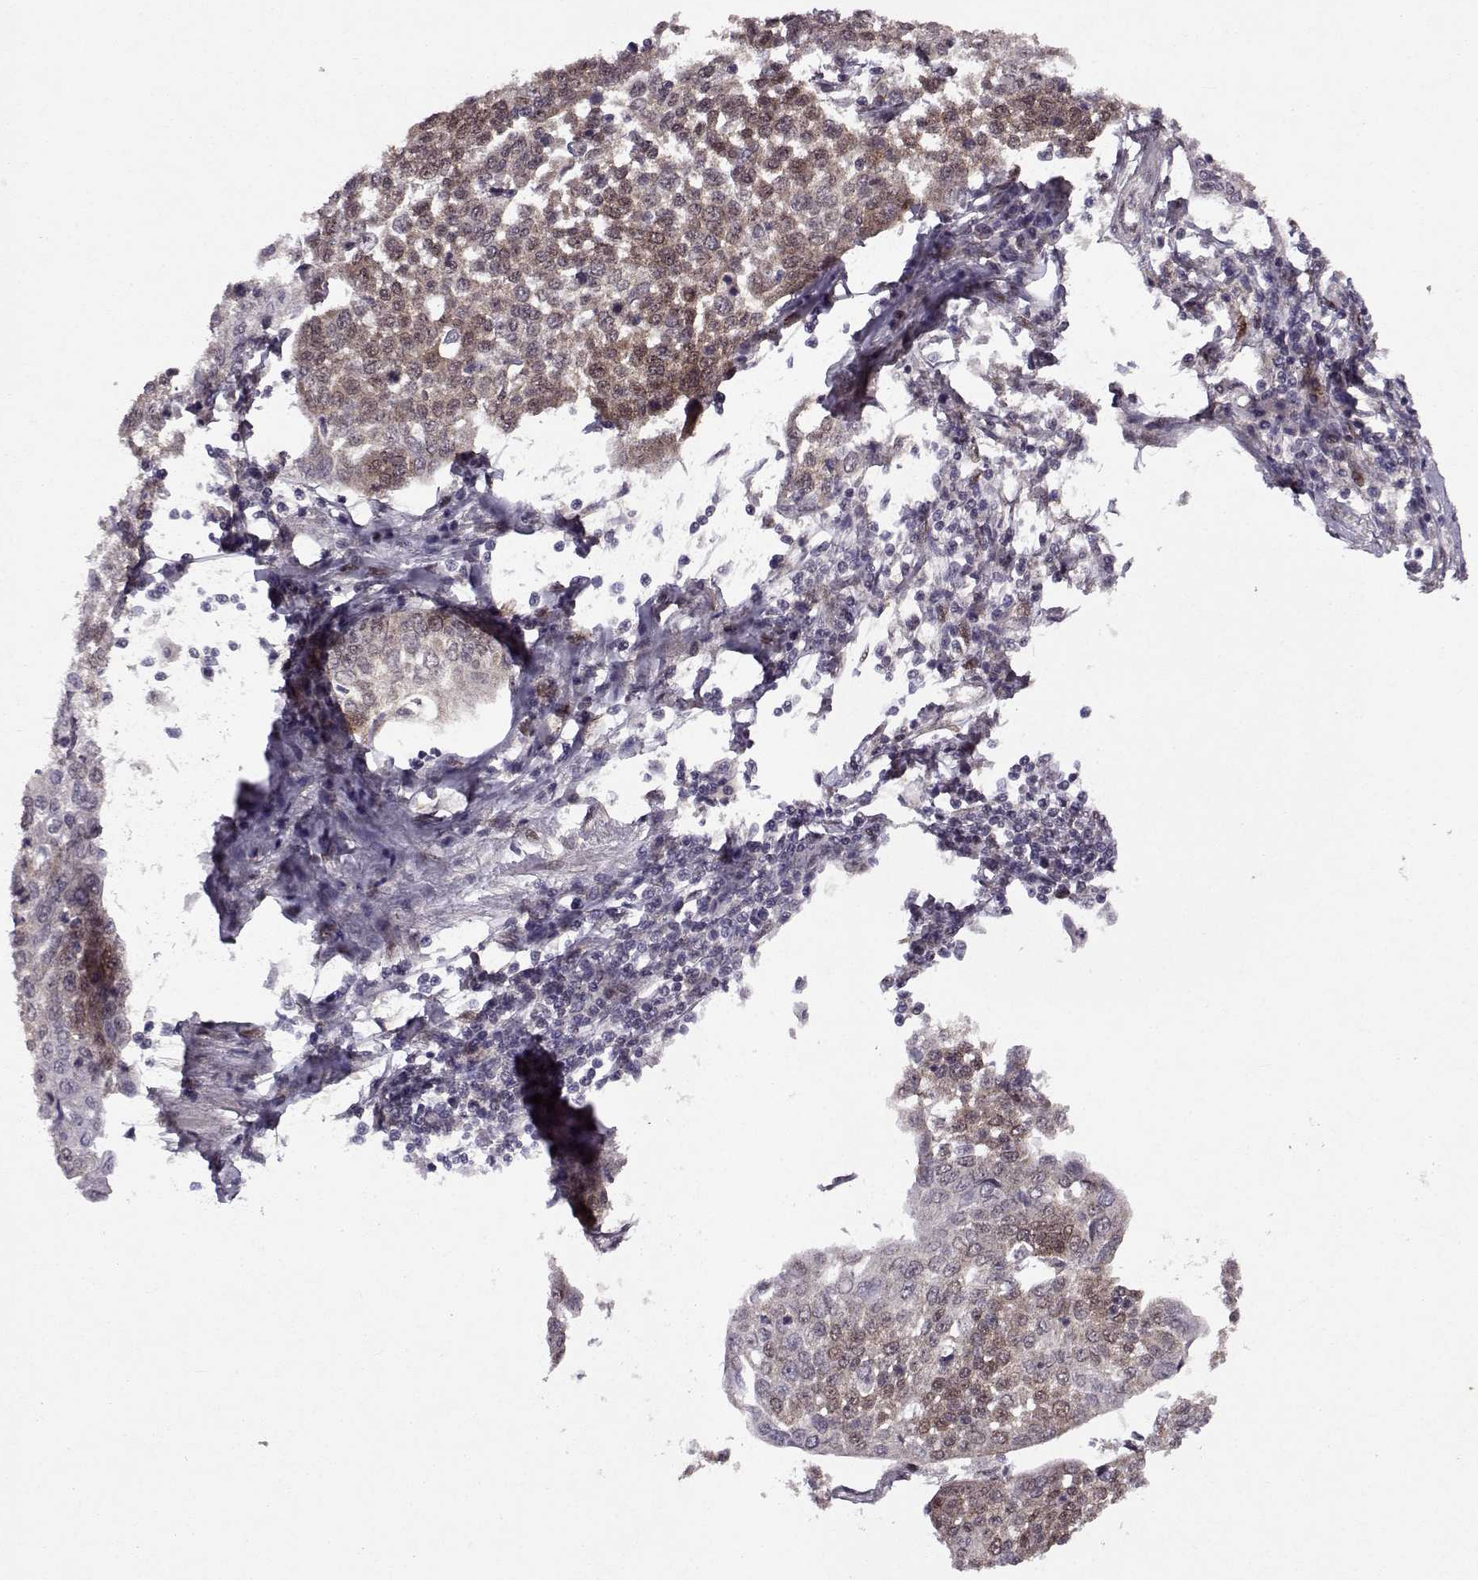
{"staining": {"intensity": "weak", "quantity": "25%-75%", "location": "cytoplasmic/membranous,nuclear"}, "tissue": "cervical cancer", "cell_type": "Tumor cells", "image_type": "cancer", "snomed": [{"axis": "morphology", "description": "Squamous cell carcinoma, NOS"}, {"axis": "topography", "description": "Cervix"}], "caption": "Cervical squamous cell carcinoma was stained to show a protein in brown. There is low levels of weak cytoplasmic/membranous and nuclear staining in approximately 25%-75% of tumor cells. The staining was performed using DAB (3,3'-diaminobenzidine) to visualize the protein expression in brown, while the nuclei were stained in blue with hematoxylin (Magnification: 20x).", "gene": "CDK4", "patient": {"sex": "female", "age": 34}}